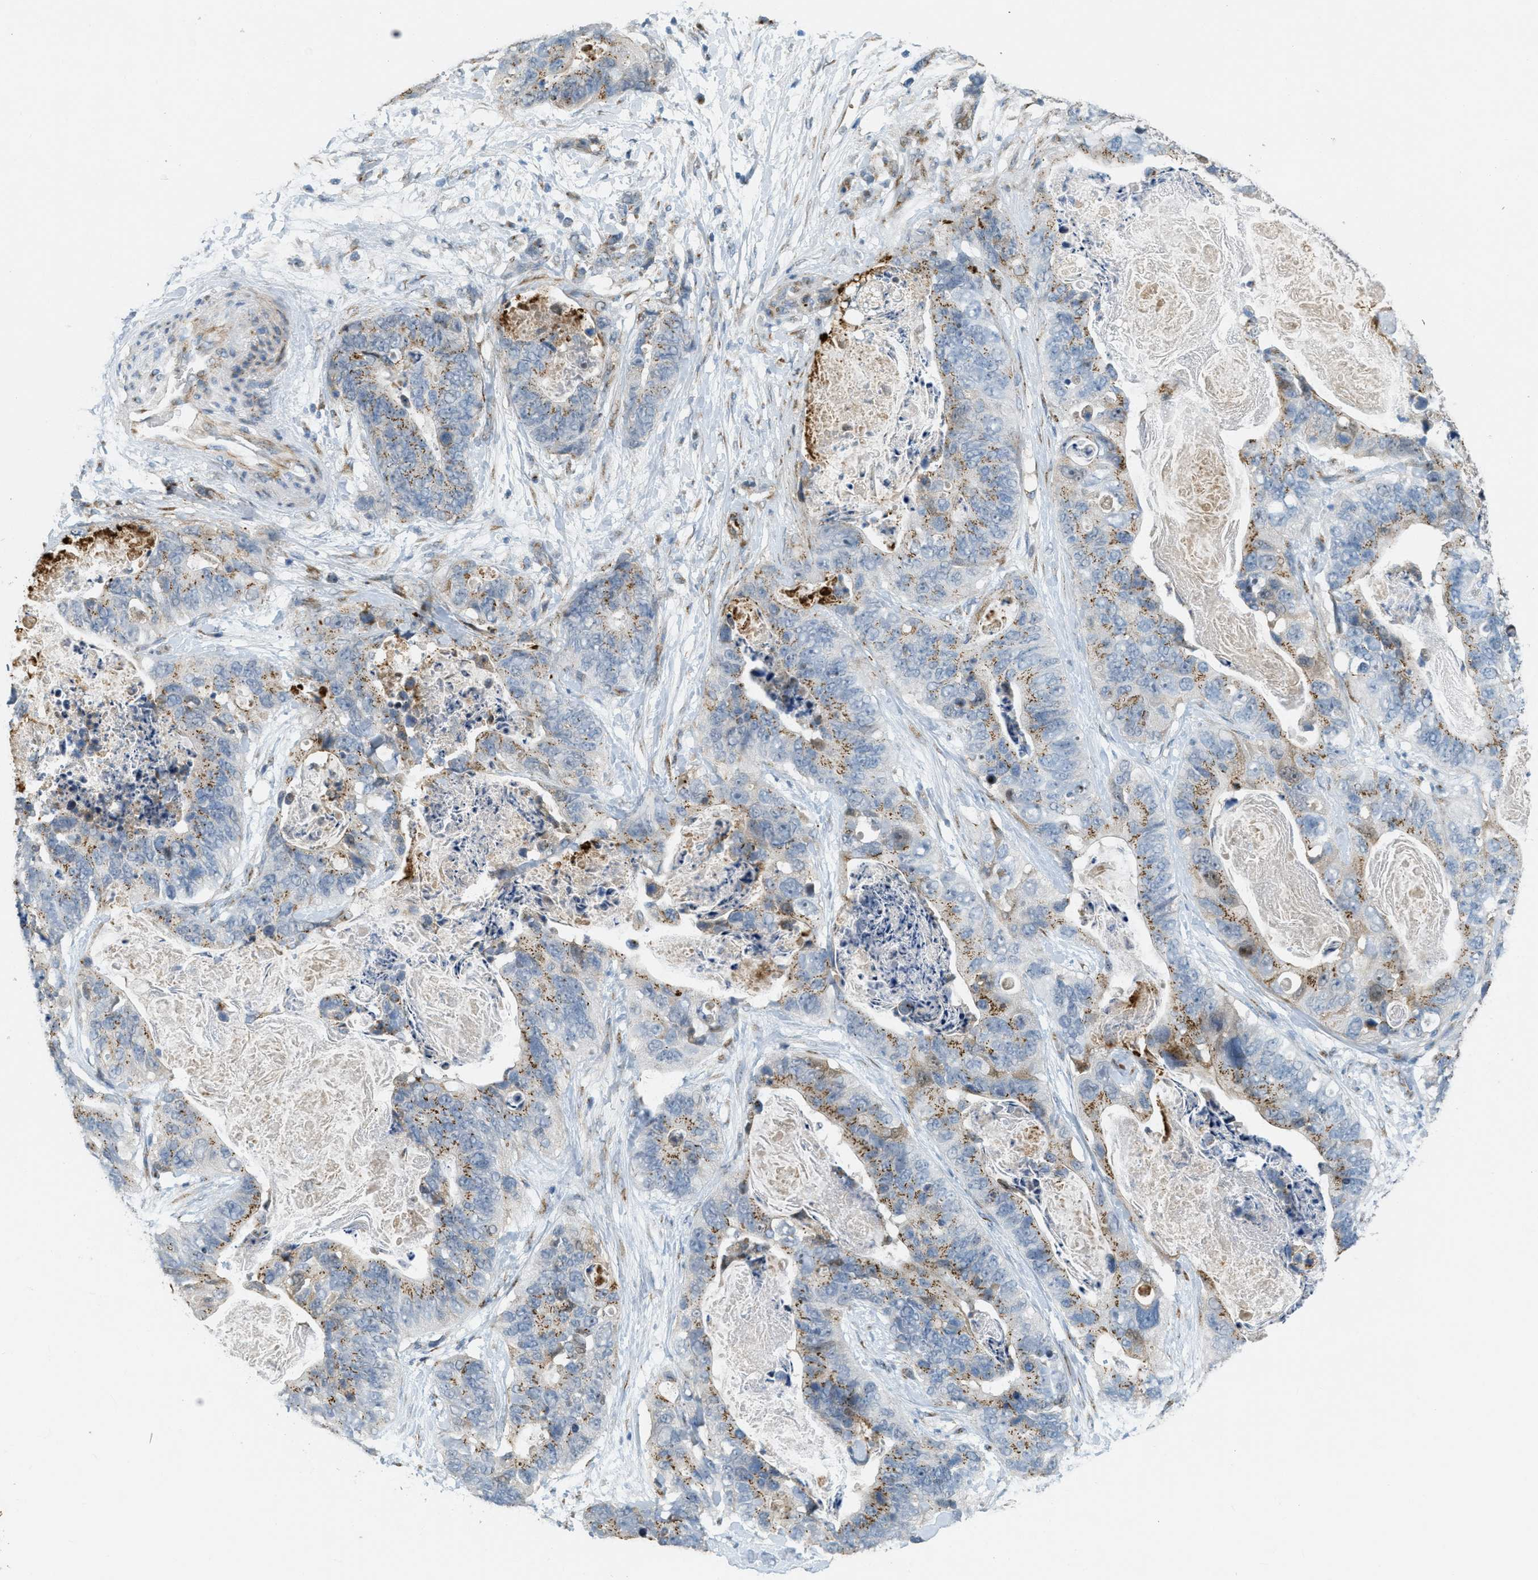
{"staining": {"intensity": "moderate", "quantity": "25%-75%", "location": "cytoplasmic/membranous"}, "tissue": "stomach cancer", "cell_type": "Tumor cells", "image_type": "cancer", "snomed": [{"axis": "morphology", "description": "Adenocarcinoma, NOS"}, {"axis": "topography", "description": "Stomach"}], "caption": "The photomicrograph displays a brown stain indicating the presence of a protein in the cytoplasmic/membranous of tumor cells in stomach adenocarcinoma. Using DAB (3,3'-diaminobenzidine) (brown) and hematoxylin (blue) stains, captured at high magnification using brightfield microscopy.", "gene": "ZFPL1", "patient": {"sex": "female", "age": 89}}